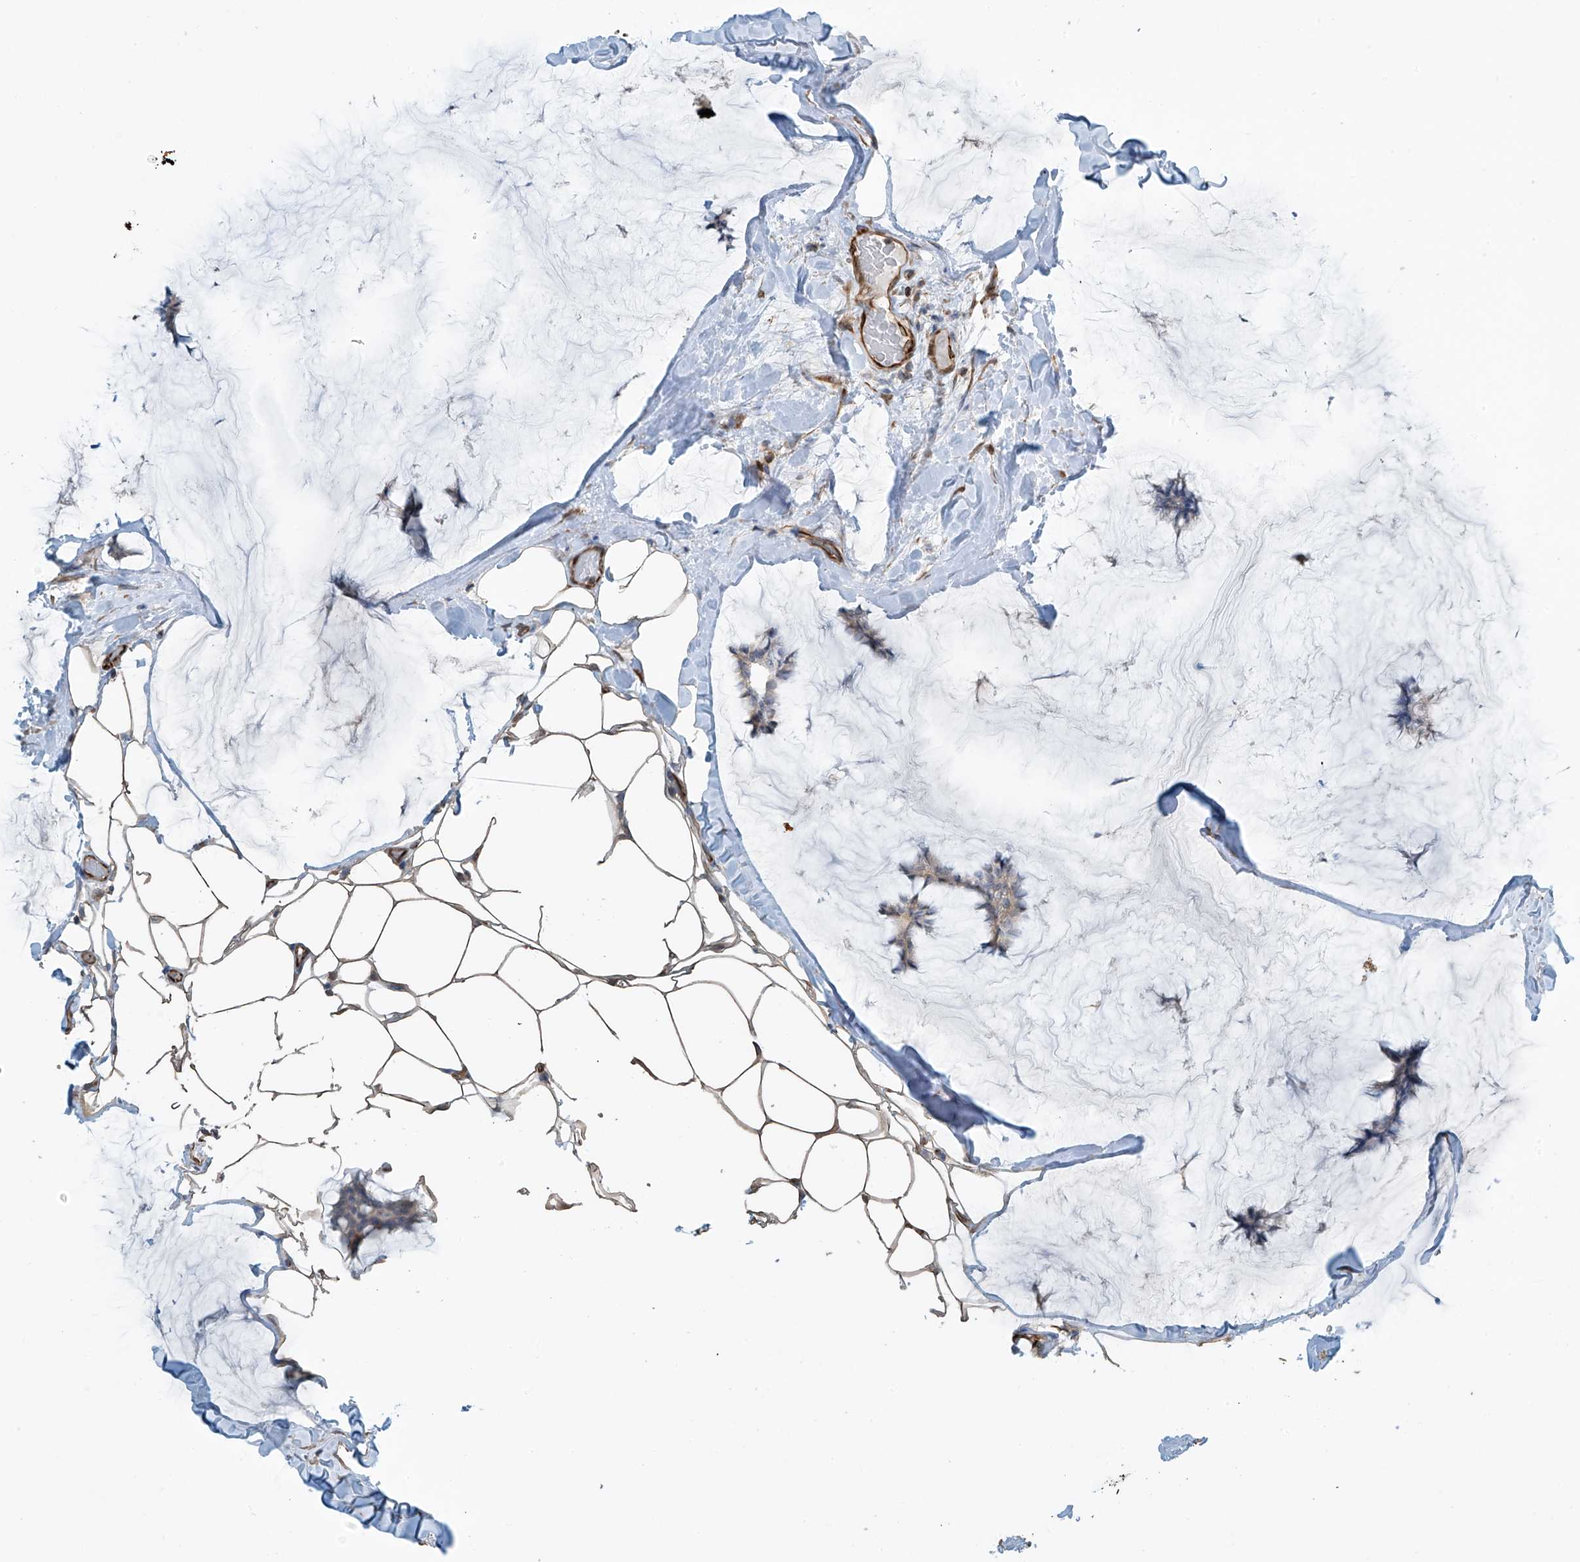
{"staining": {"intensity": "weak", "quantity": "25%-75%", "location": "cytoplasmic/membranous"}, "tissue": "breast cancer", "cell_type": "Tumor cells", "image_type": "cancer", "snomed": [{"axis": "morphology", "description": "Duct carcinoma"}, {"axis": "topography", "description": "Breast"}], "caption": "IHC photomicrograph of breast cancer stained for a protein (brown), which shows low levels of weak cytoplasmic/membranous expression in about 25%-75% of tumor cells.", "gene": "SH3BGRL3", "patient": {"sex": "female", "age": 93}}